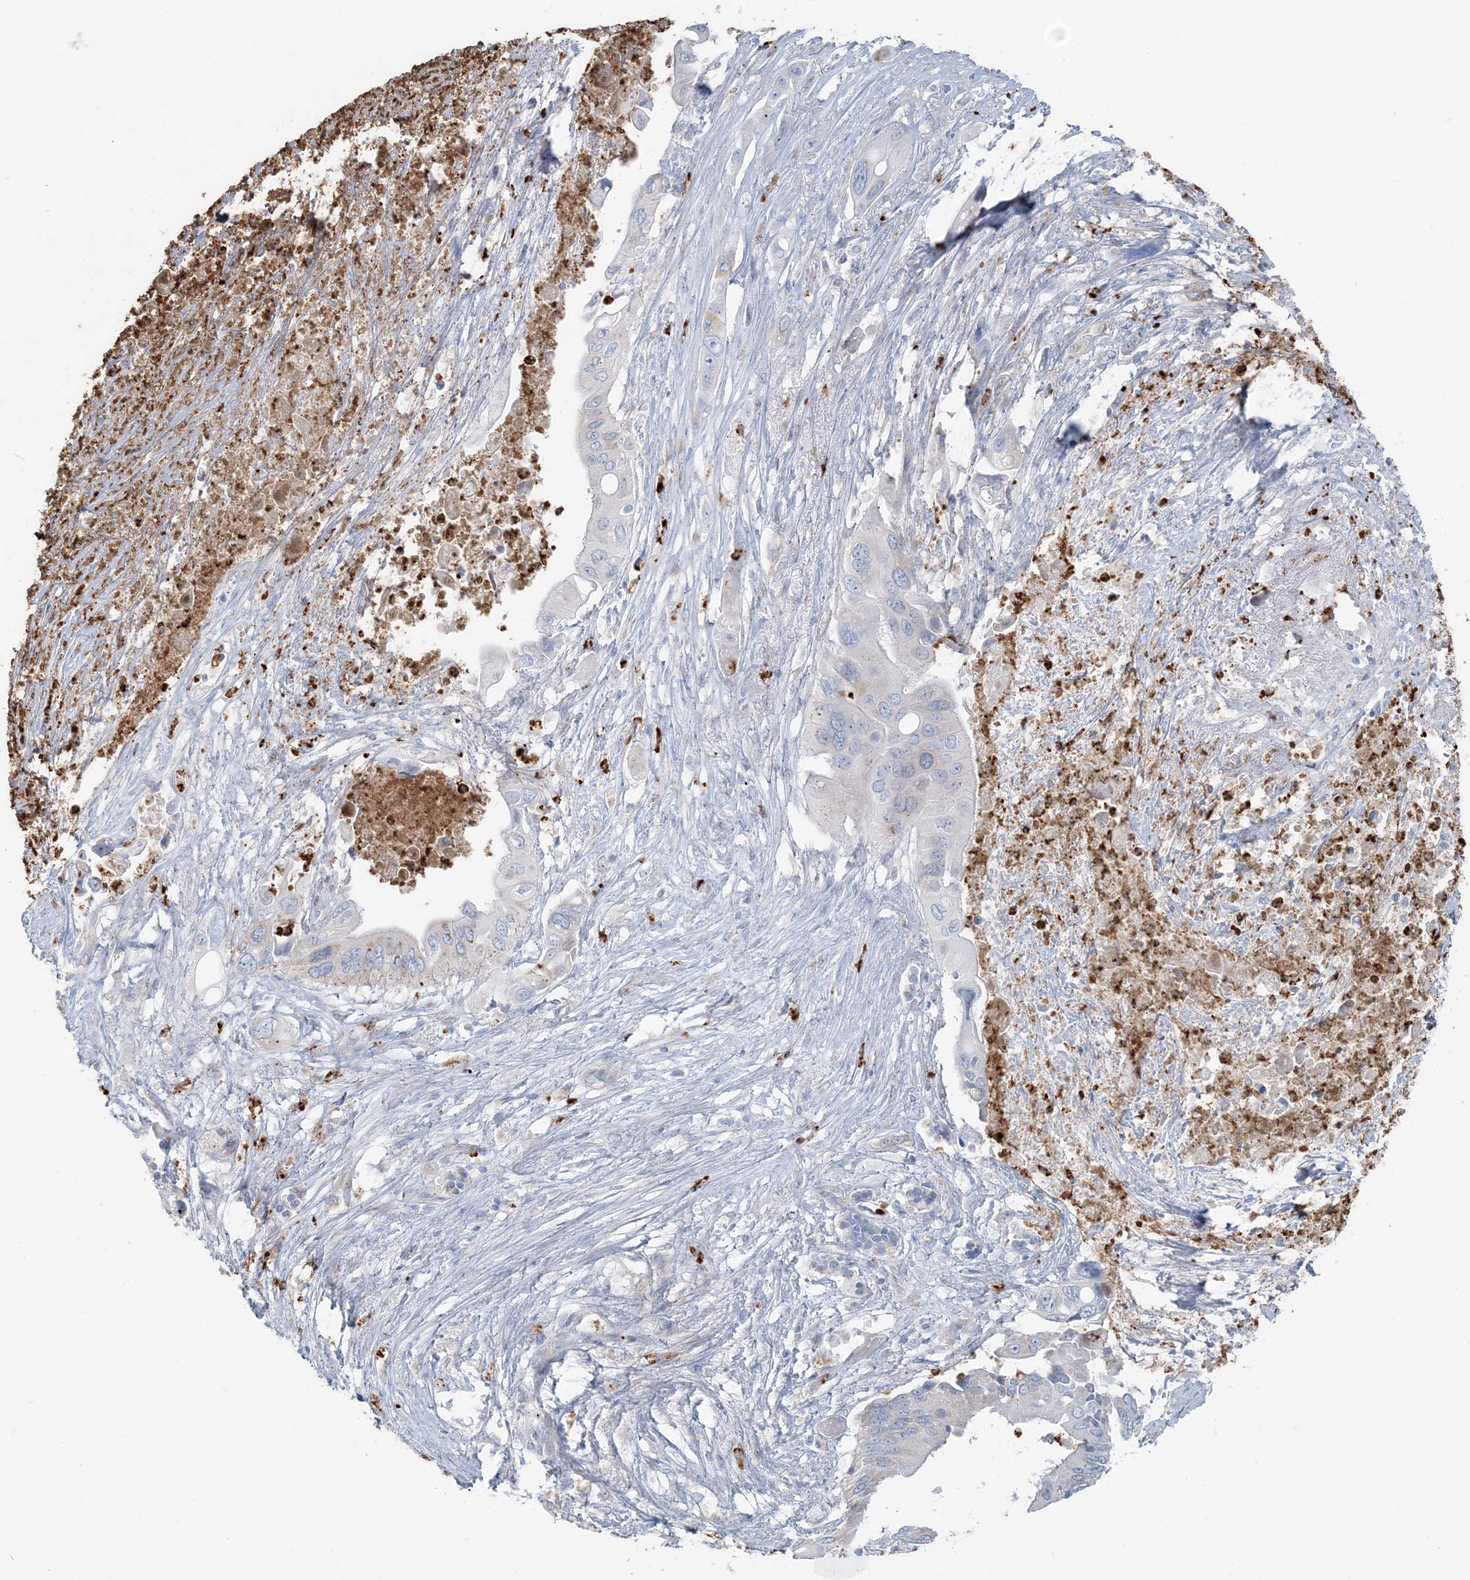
{"staining": {"intensity": "negative", "quantity": "none", "location": "none"}, "tissue": "pancreatic cancer", "cell_type": "Tumor cells", "image_type": "cancer", "snomed": [{"axis": "morphology", "description": "Adenocarcinoma, NOS"}, {"axis": "topography", "description": "Pancreas"}], "caption": "Immunohistochemistry (IHC) micrograph of neoplastic tissue: pancreatic adenocarcinoma stained with DAB (3,3'-diaminobenzidine) demonstrates no significant protein staining in tumor cells.", "gene": "CCNJ", "patient": {"sex": "male", "age": 66}}